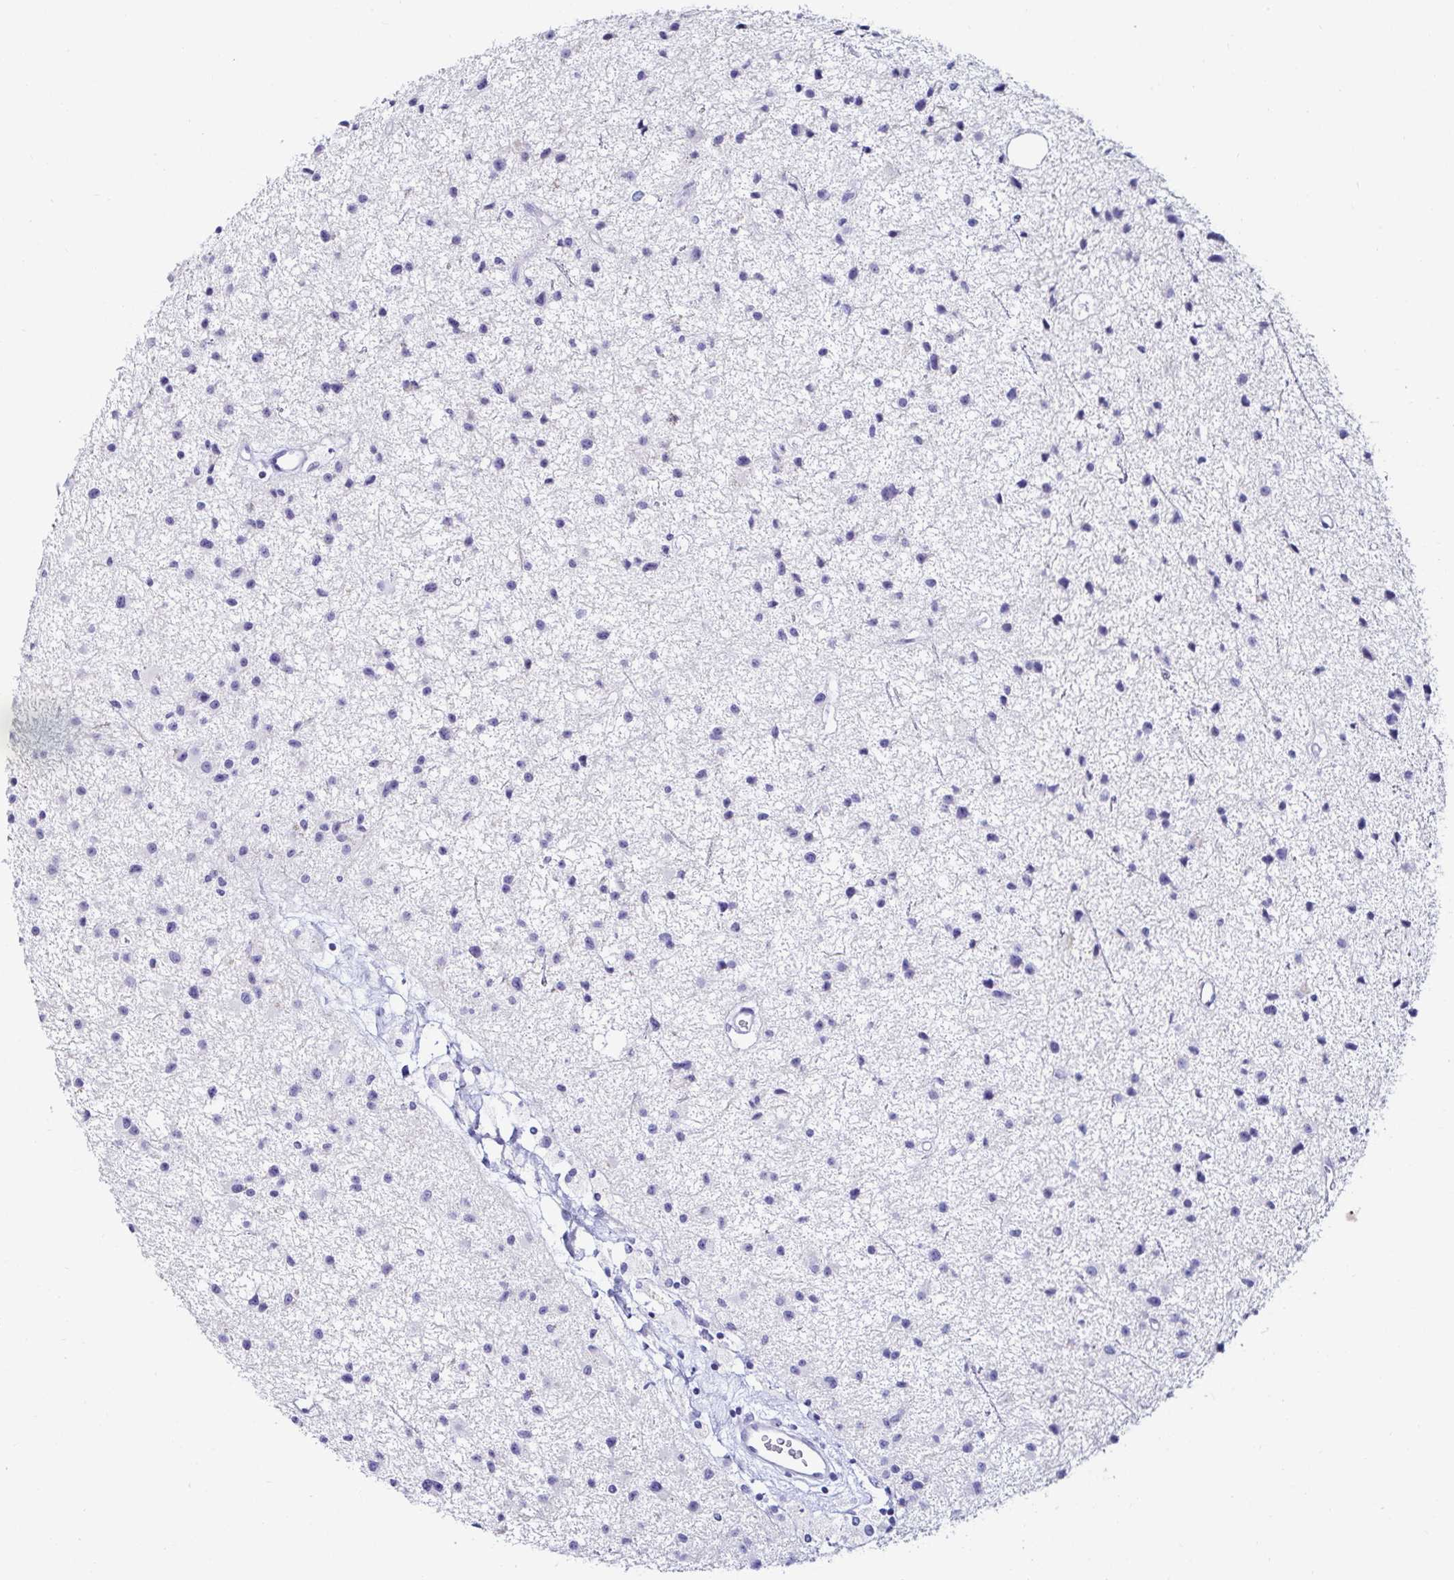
{"staining": {"intensity": "negative", "quantity": "none", "location": "none"}, "tissue": "glioma", "cell_type": "Tumor cells", "image_type": "cancer", "snomed": [{"axis": "morphology", "description": "Glioma, malignant, Low grade"}, {"axis": "topography", "description": "Brain"}], "caption": "Immunohistochemical staining of glioma demonstrates no significant expression in tumor cells. (Immunohistochemistry, brightfield microscopy, high magnification).", "gene": "C4orf17", "patient": {"sex": "male", "age": 43}}